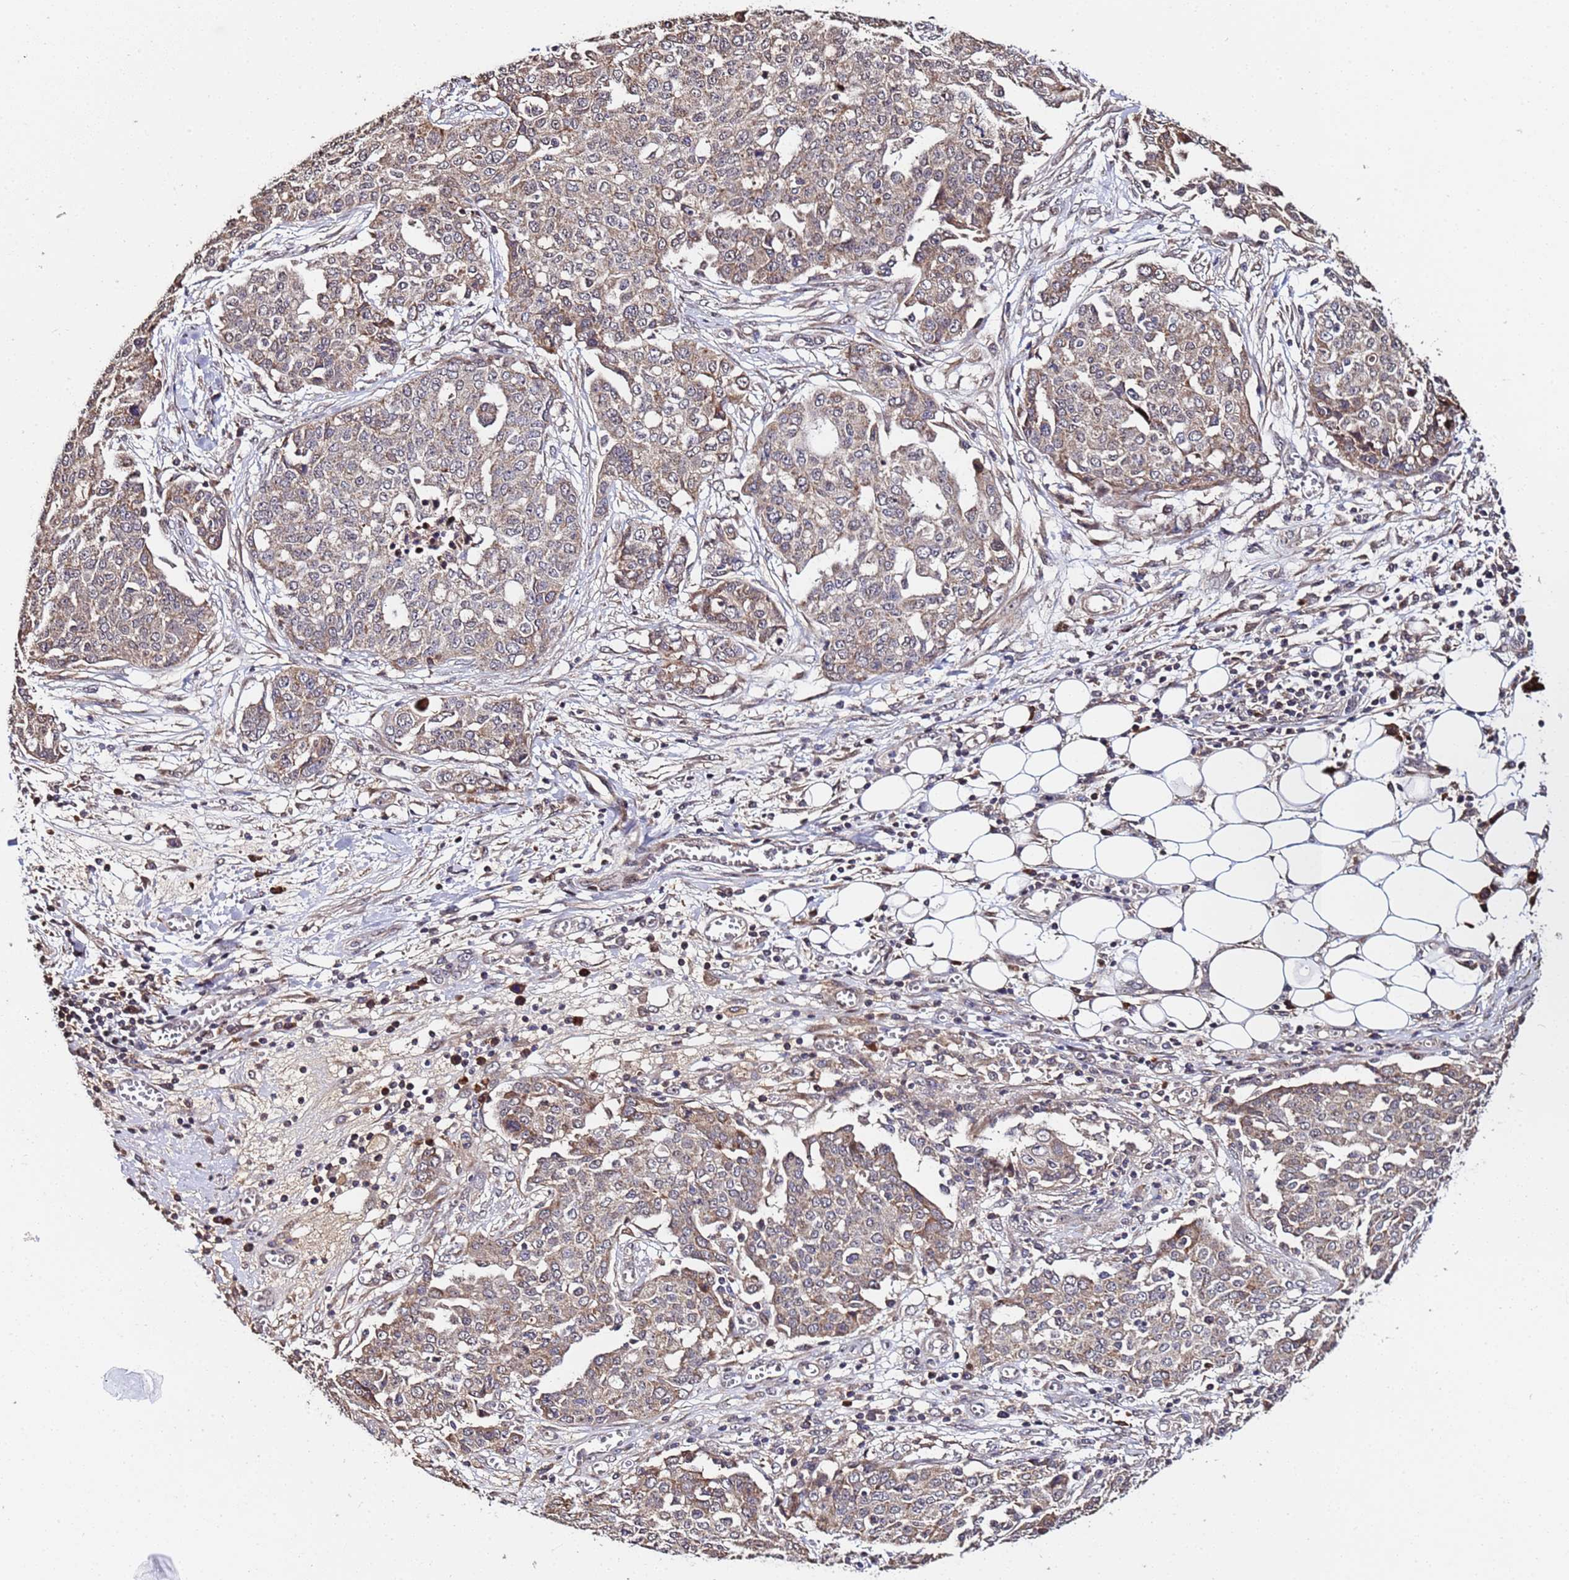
{"staining": {"intensity": "weak", "quantity": ">75%", "location": "cytoplasmic/membranous"}, "tissue": "ovarian cancer", "cell_type": "Tumor cells", "image_type": "cancer", "snomed": [{"axis": "morphology", "description": "Cystadenocarcinoma, serous, NOS"}, {"axis": "topography", "description": "Soft tissue"}, {"axis": "topography", "description": "Ovary"}], "caption": "A photomicrograph of ovarian cancer stained for a protein demonstrates weak cytoplasmic/membranous brown staining in tumor cells.", "gene": "WNK4", "patient": {"sex": "female", "age": 57}}